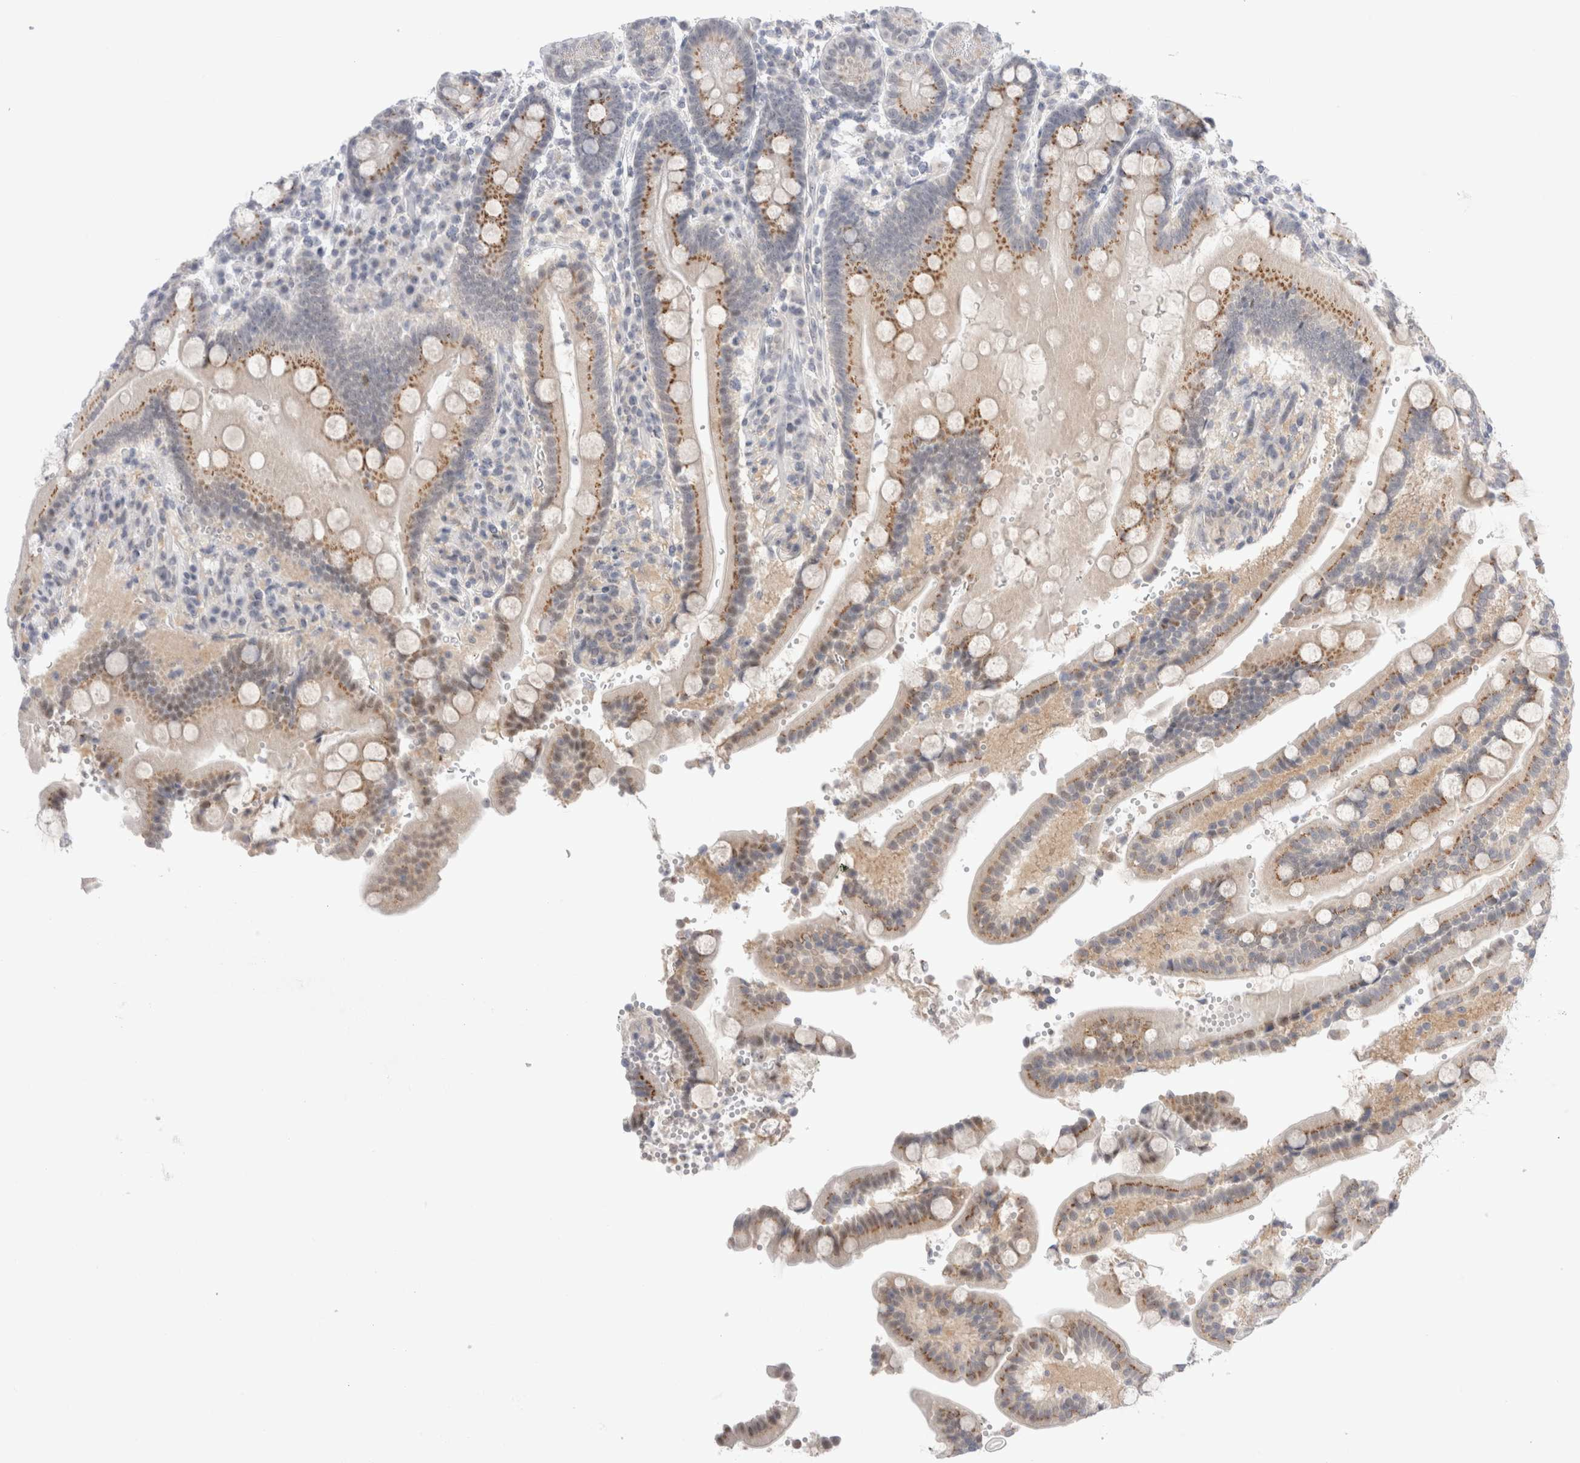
{"staining": {"intensity": "moderate", "quantity": ">75%", "location": "cytoplasmic/membranous,nuclear"}, "tissue": "duodenum", "cell_type": "Glandular cells", "image_type": "normal", "snomed": [{"axis": "morphology", "description": "Normal tissue, NOS"}, {"axis": "topography", "description": "Small intestine, NOS"}], "caption": "Immunohistochemistry (IHC) (DAB) staining of normal human duodenum exhibits moderate cytoplasmic/membranous,nuclear protein staining in approximately >75% of glandular cells.", "gene": "CERS5", "patient": {"sex": "female", "age": 71}}